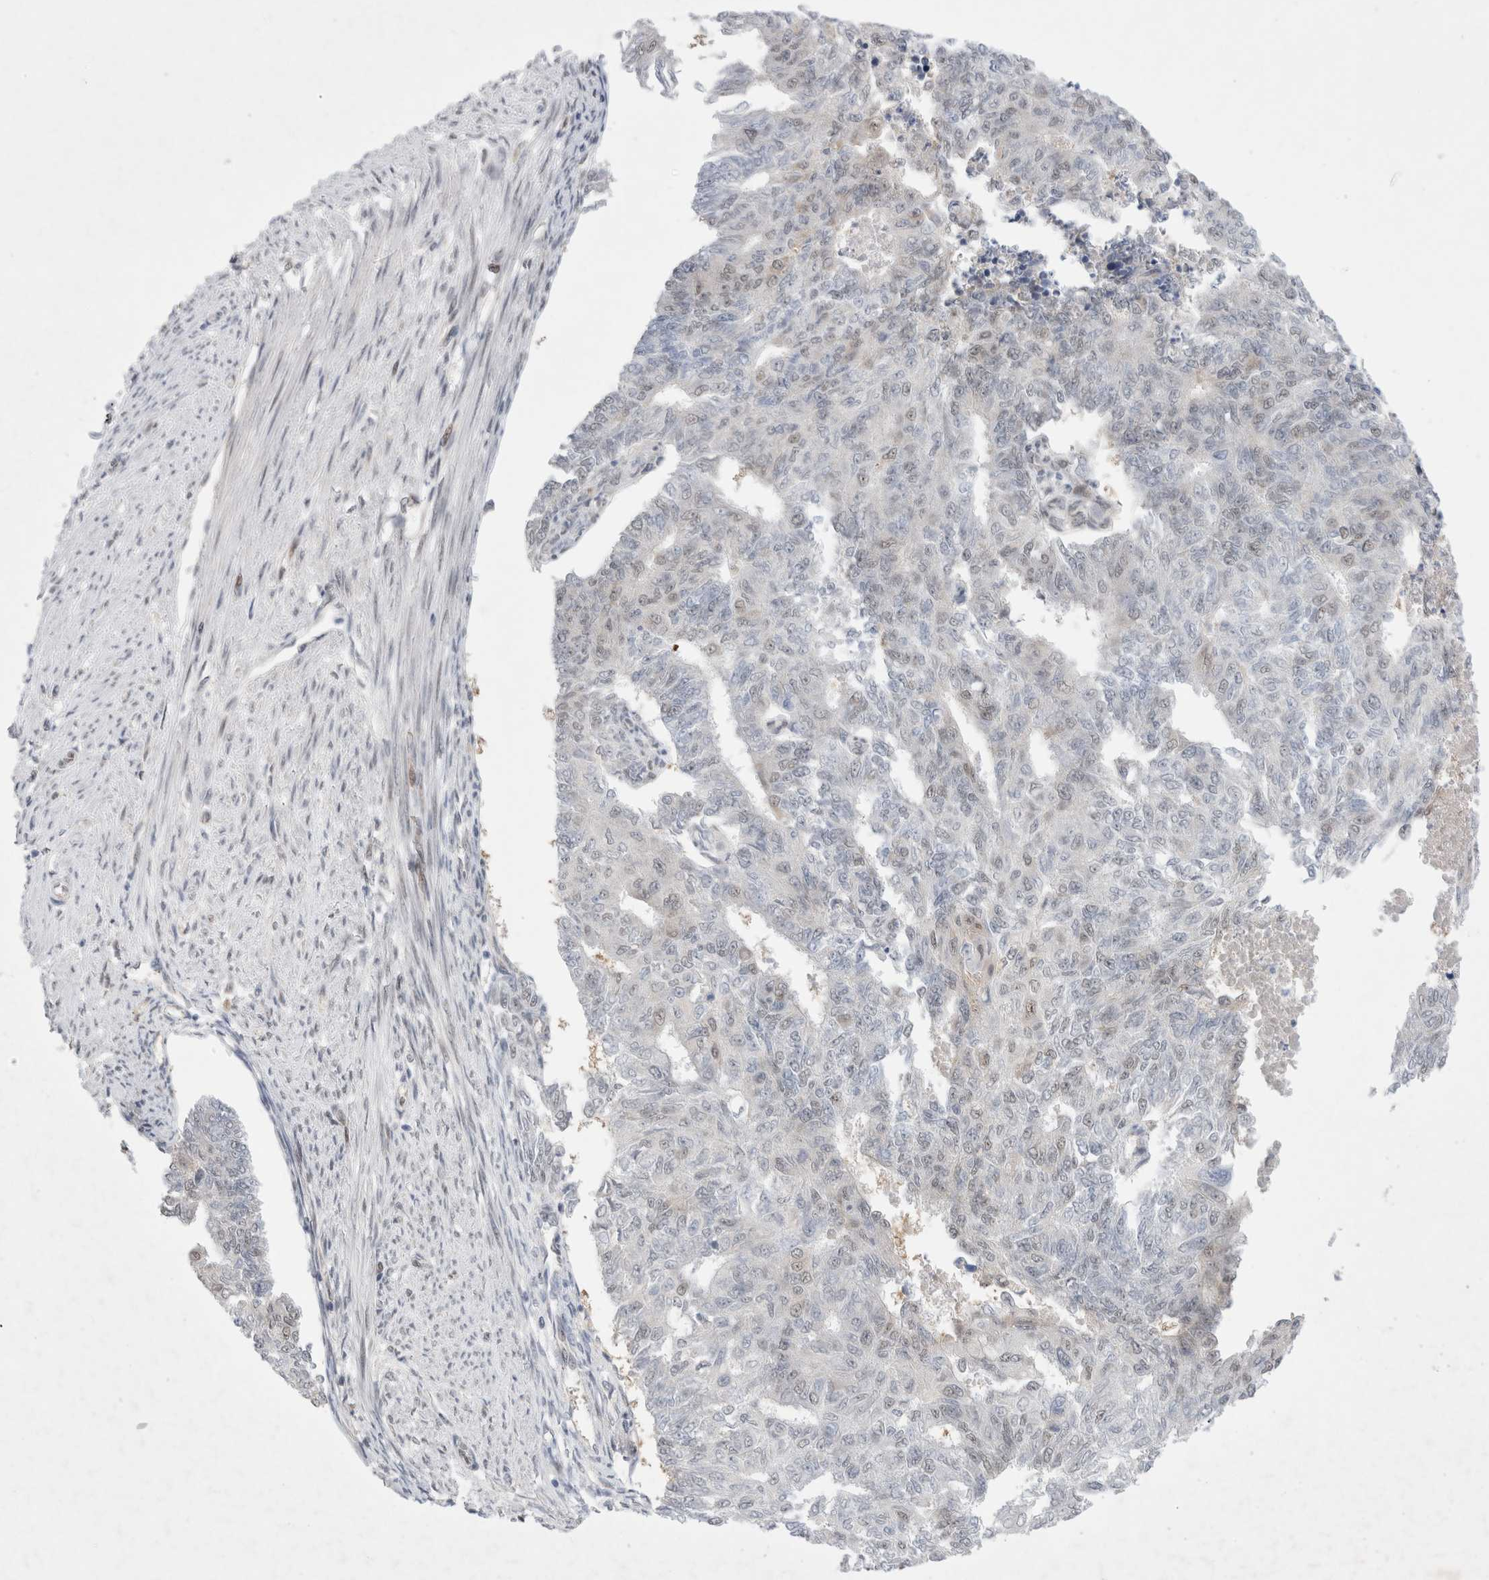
{"staining": {"intensity": "weak", "quantity": "<25%", "location": "nuclear"}, "tissue": "endometrial cancer", "cell_type": "Tumor cells", "image_type": "cancer", "snomed": [{"axis": "morphology", "description": "Adenocarcinoma, NOS"}, {"axis": "topography", "description": "Endometrium"}], "caption": "Human adenocarcinoma (endometrial) stained for a protein using immunohistochemistry (IHC) shows no staining in tumor cells.", "gene": "WIPF2", "patient": {"sex": "female", "age": 32}}